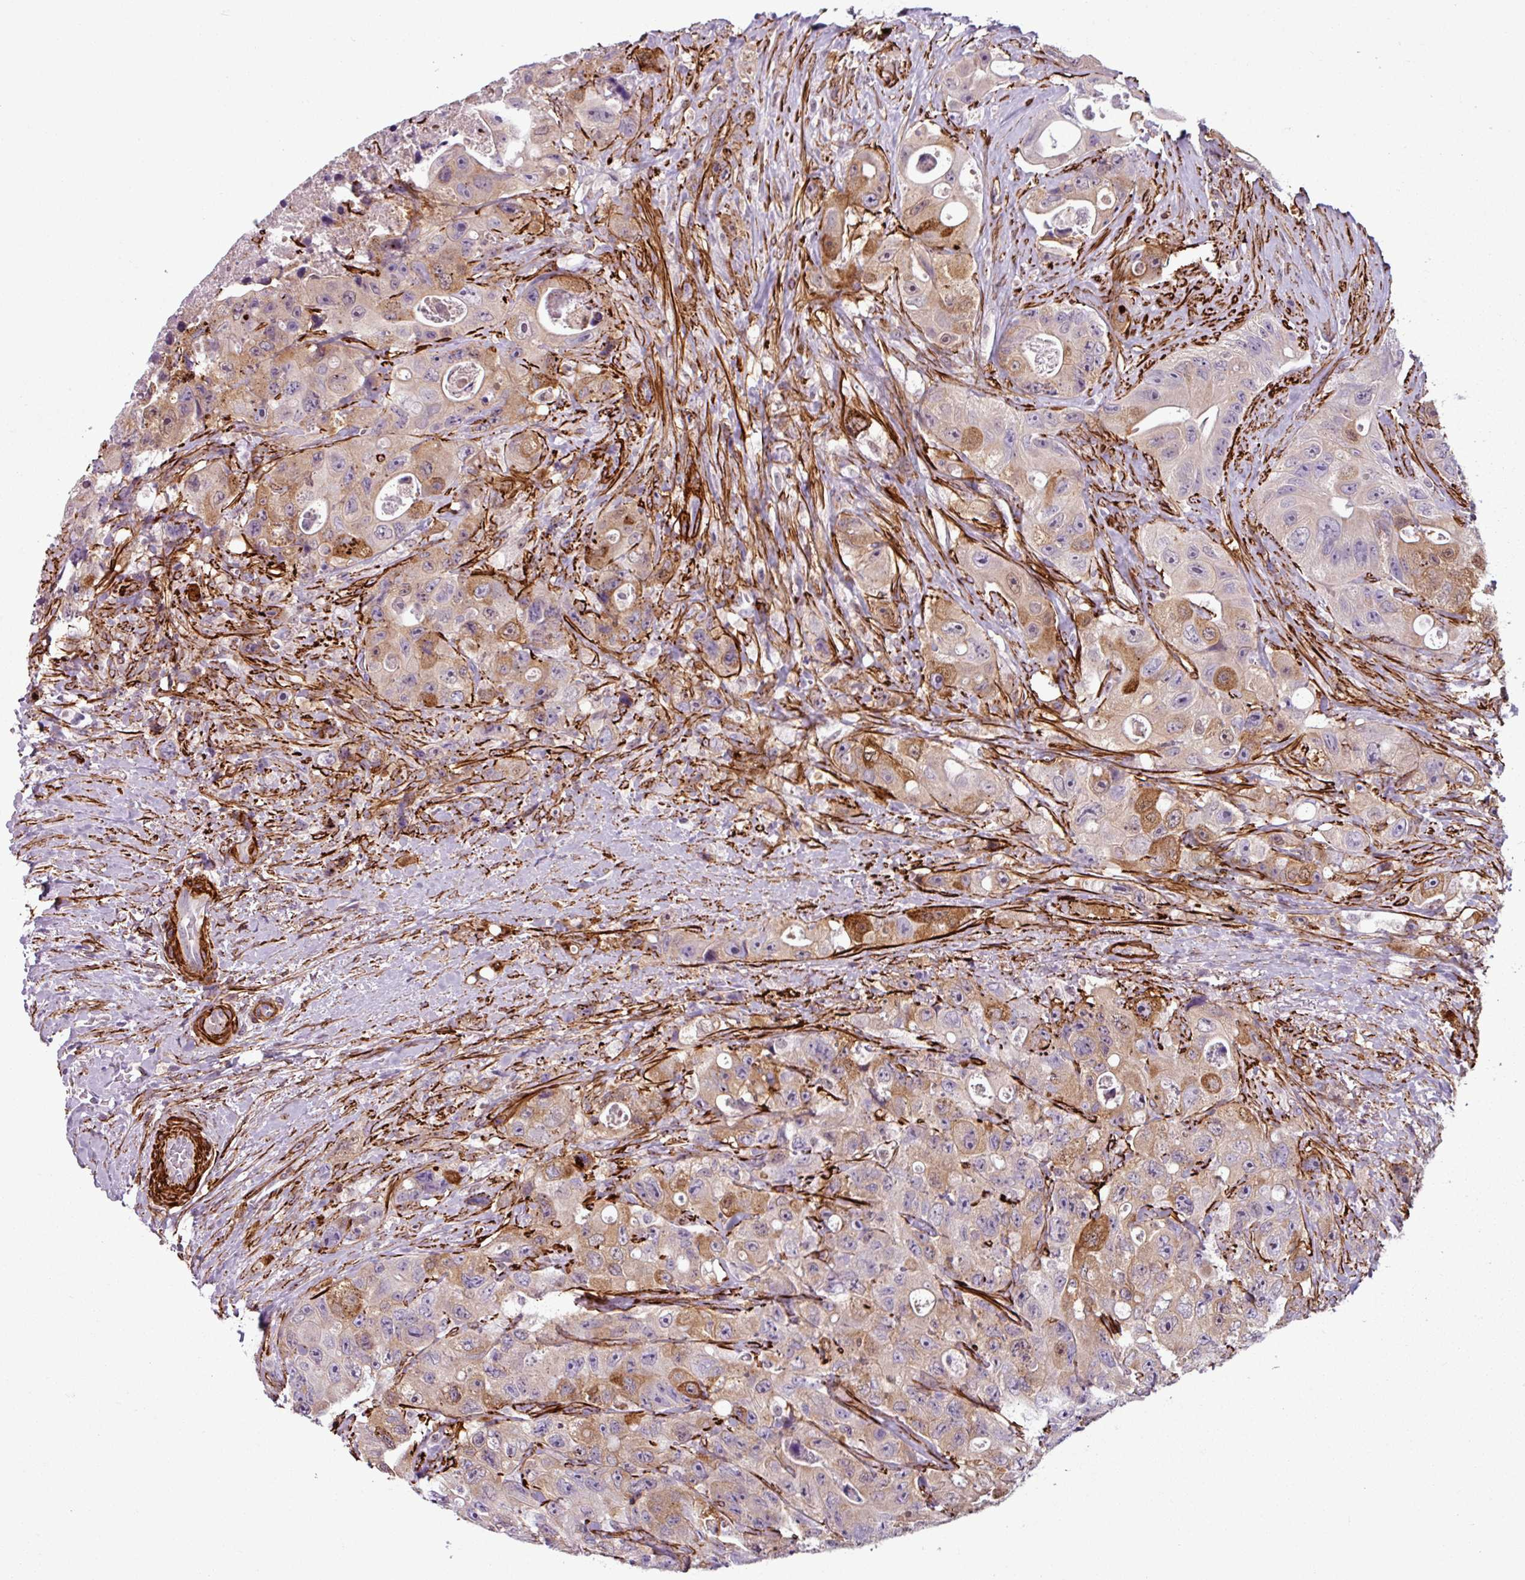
{"staining": {"intensity": "moderate", "quantity": "25%-75%", "location": "cytoplasmic/membranous"}, "tissue": "colorectal cancer", "cell_type": "Tumor cells", "image_type": "cancer", "snomed": [{"axis": "morphology", "description": "Adenocarcinoma, NOS"}, {"axis": "topography", "description": "Colon"}], "caption": "The micrograph reveals a brown stain indicating the presence of a protein in the cytoplasmic/membranous of tumor cells in colorectal adenocarcinoma.", "gene": "ATP10A", "patient": {"sex": "female", "age": 46}}